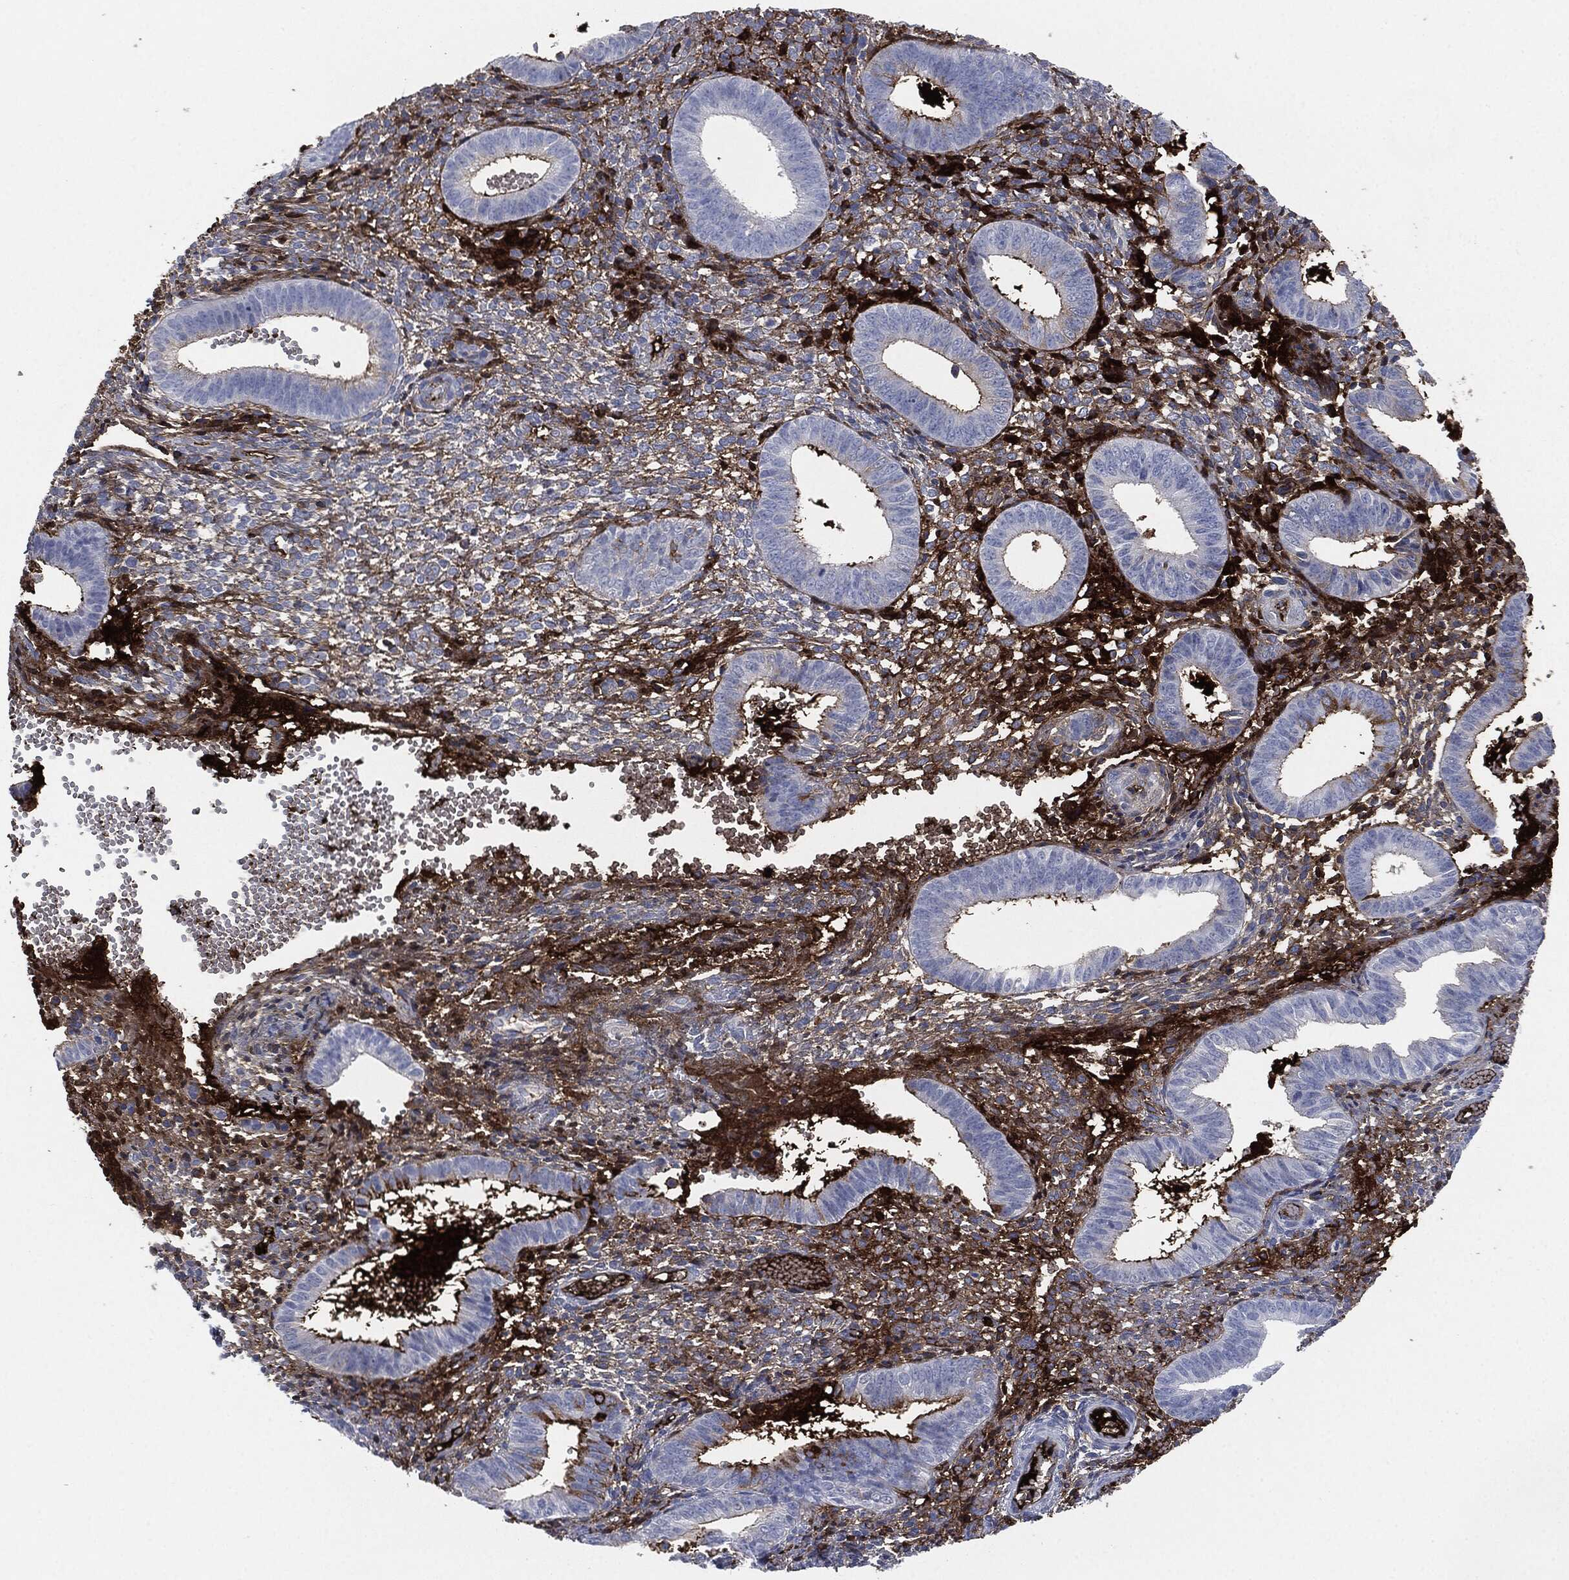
{"staining": {"intensity": "moderate", "quantity": "25%-75%", "location": "cytoplasmic/membranous"}, "tissue": "endometrium", "cell_type": "Cells in endometrial stroma", "image_type": "normal", "snomed": [{"axis": "morphology", "description": "Normal tissue, NOS"}, {"axis": "topography", "description": "Endometrium"}], "caption": "Immunohistochemistry (DAB (3,3'-diaminobenzidine)) staining of benign endometrium displays moderate cytoplasmic/membranous protein staining in about 25%-75% of cells in endometrial stroma.", "gene": "APOB", "patient": {"sex": "female", "age": 42}}